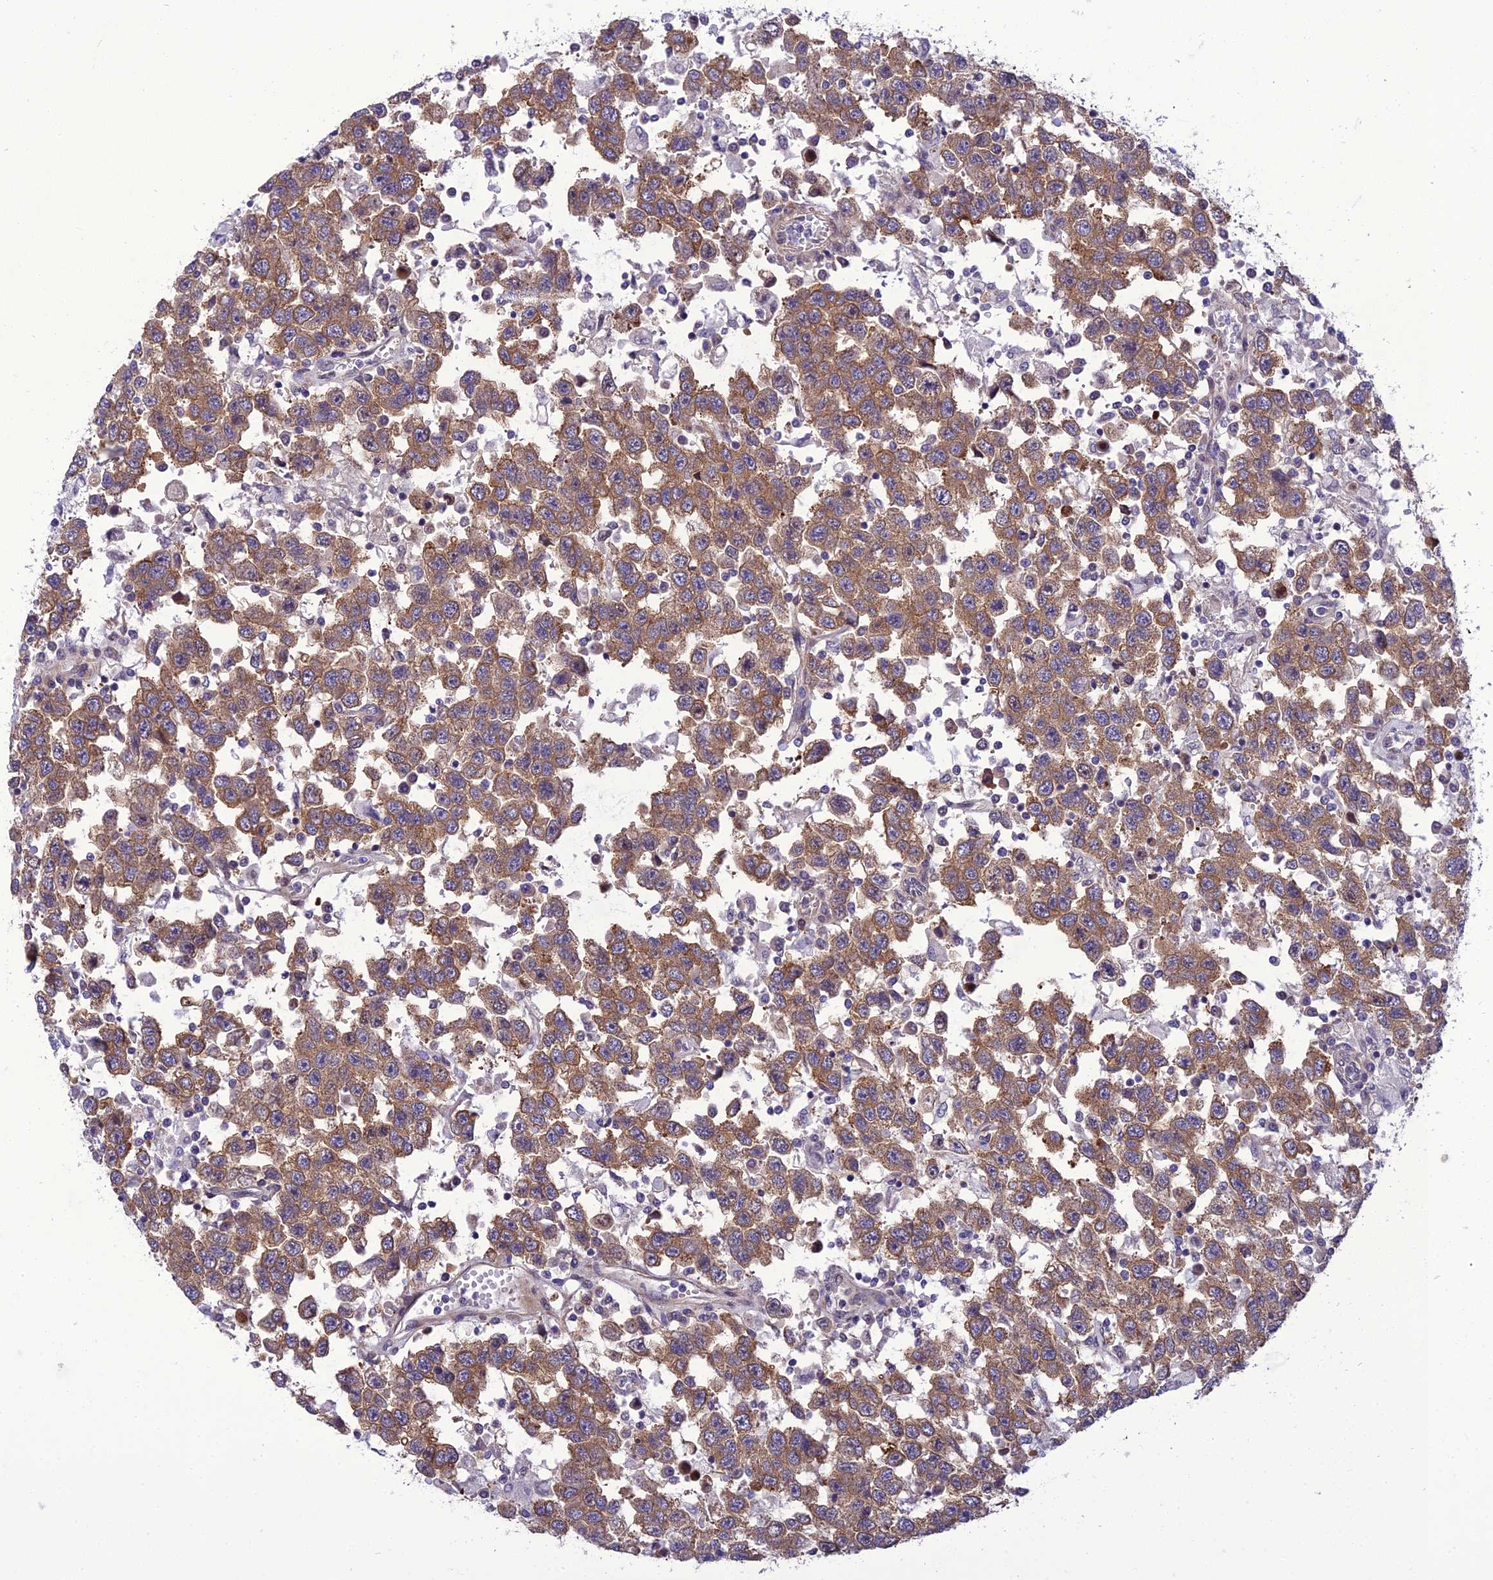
{"staining": {"intensity": "moderate", "quantity": ">75%", "location": "cytoplasmic/membranous"}, "tissue": "testis cancer", "cell_type": "Tumor cells", "image_type": "cancer", "snomed": [{"axis": "morphology", "description": "Seminoma, NOS"}, {"axis": "topography", "description": "Testis"}], "caption": "Immunohistochemical staining of human seminoma (testis) exhibits medium levels of moderate cytoplasmic/membranous protein expression in about >75% of tumor cells.", "gene": "GAB4", "patient": {"sex": "male", "age": 41}}